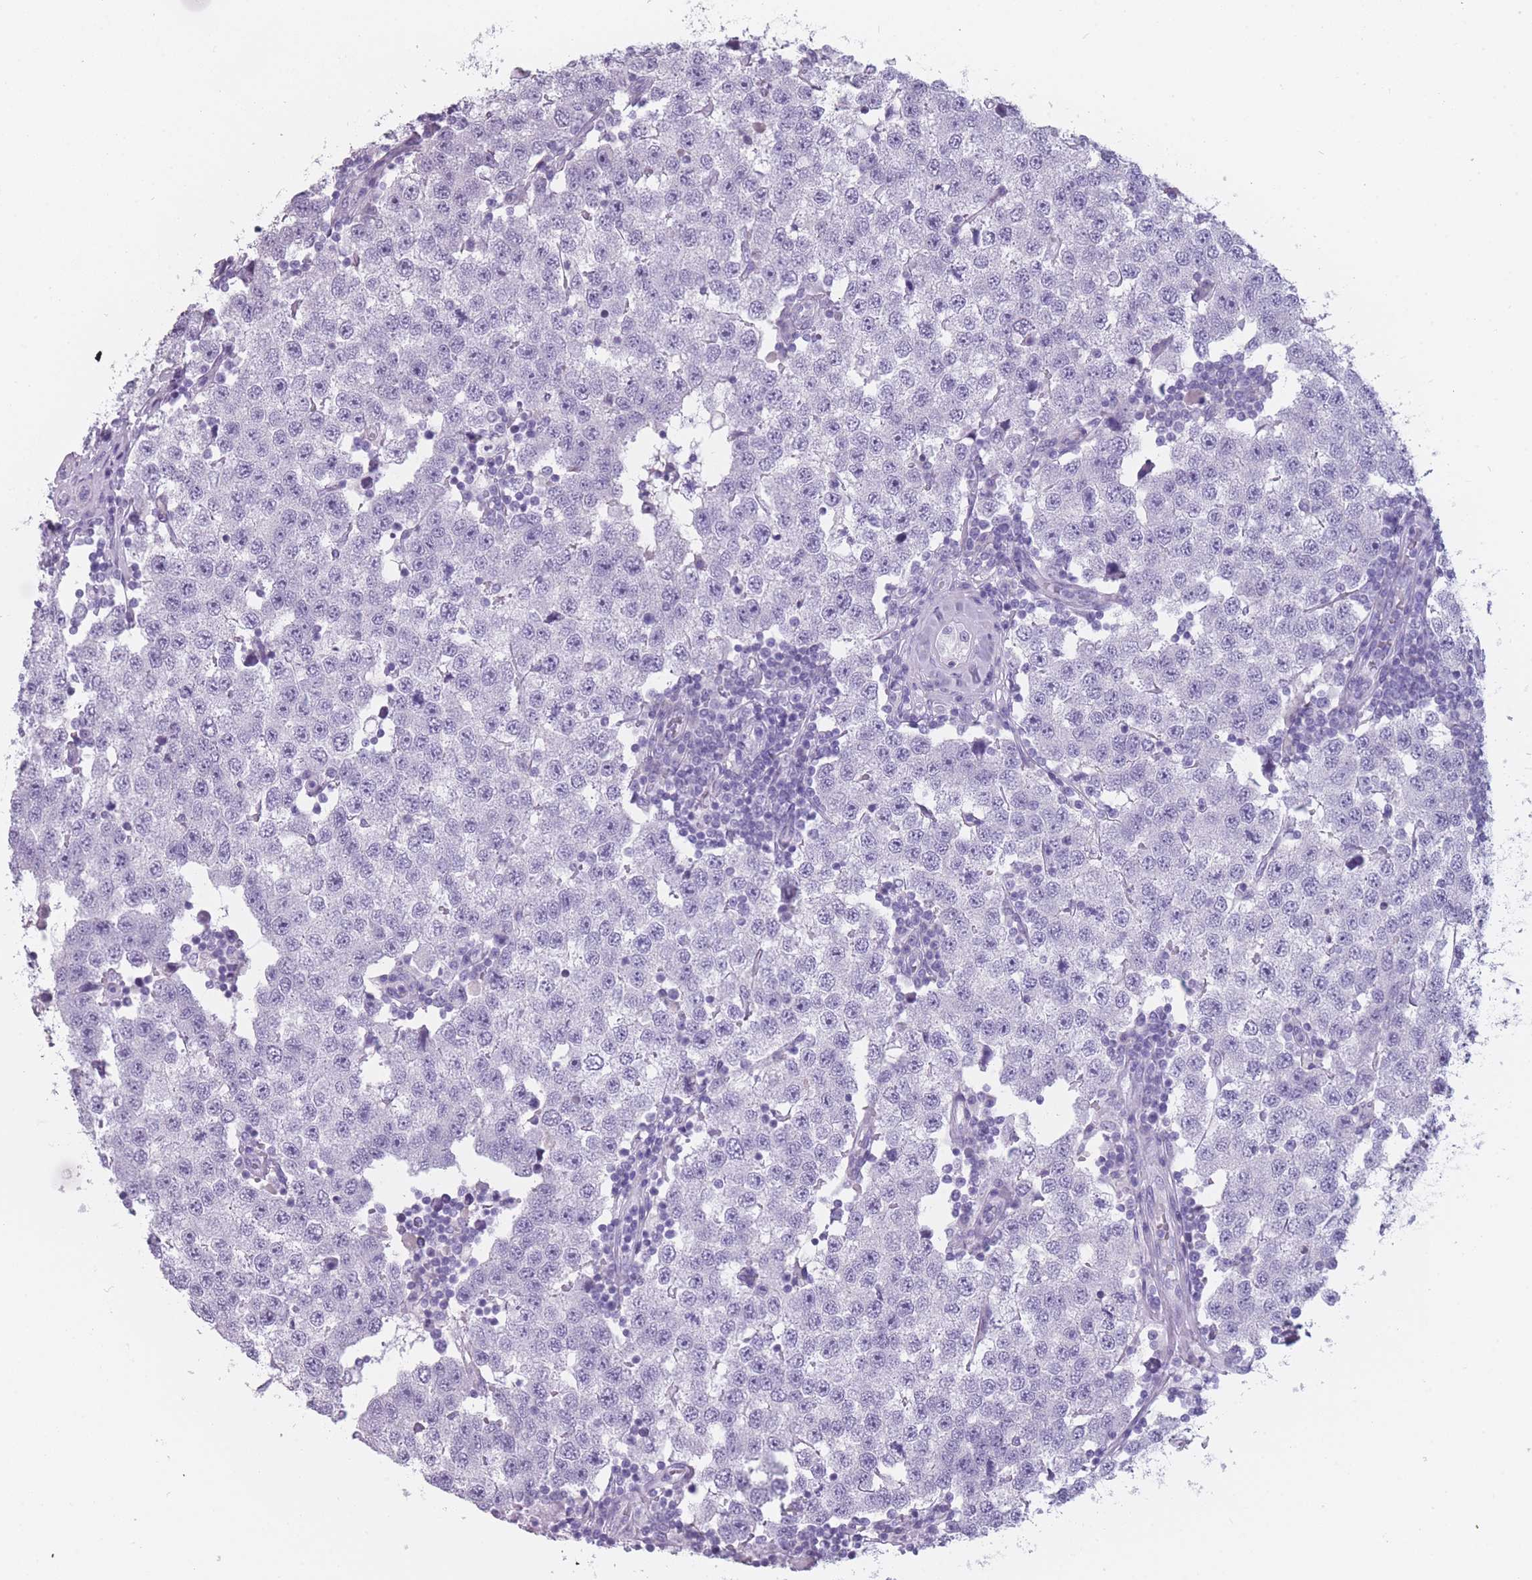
{"staining": {"intensity": "negative", "quantity": "none", "location": "none"}, "tissue": "testis cancer", "cell_type": "Tumor cells", "image_type": "cancer", "snomed": [{"axis": "morphology", "description": "Seminoma, NOS"}, {"axis": "topography", "description": "Testis"}], "caption": "Photomicrograph shows no significant protein expression in tumor cells of testis cancer (seminoma).", "gene": "PPFIA3", "patient": {"sex": "male", "age": 34}}